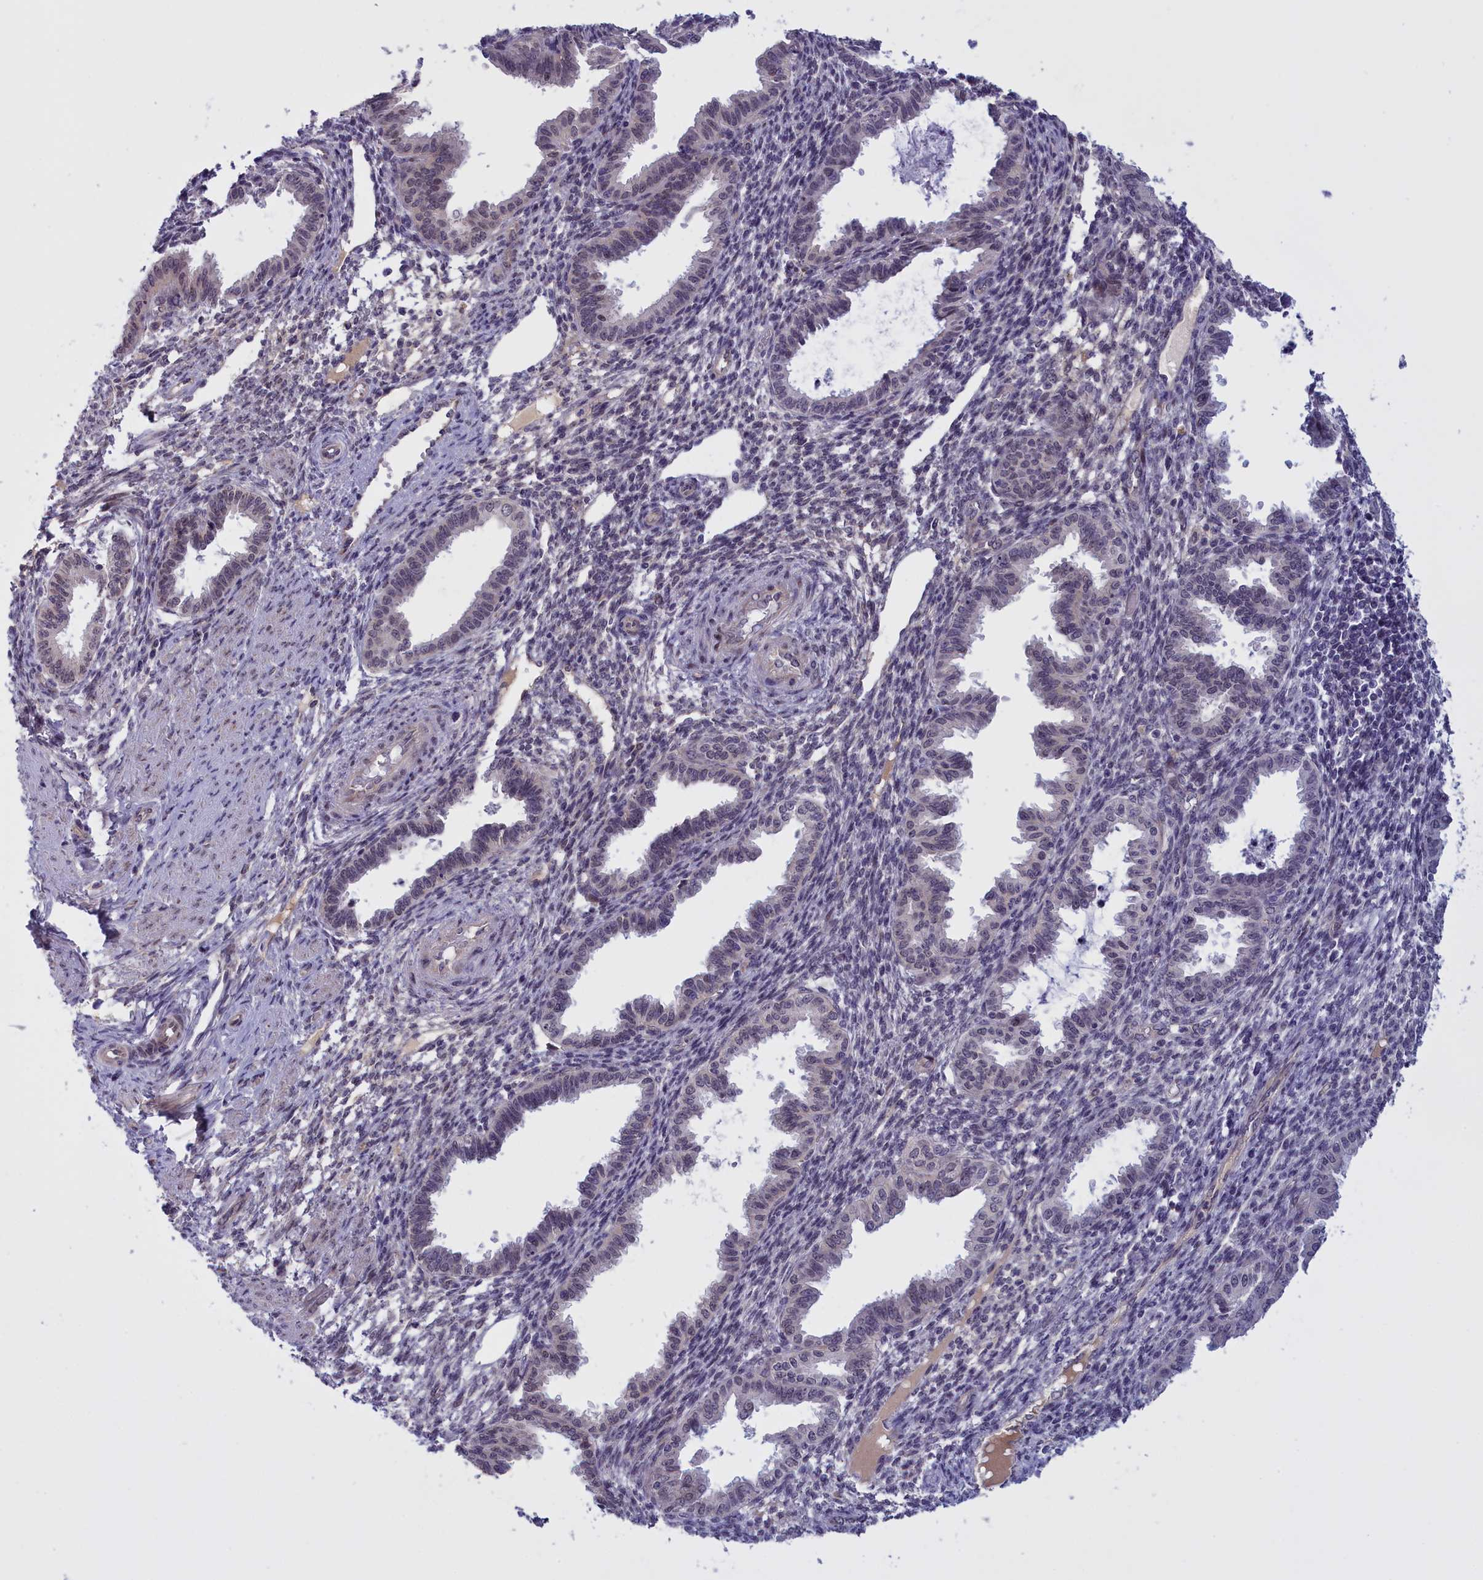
{"staining": {"intensity": "negative", "quantity": "none", "location": "none"}, "tissue": "endometrium", "cell_type": "Cells in endometrial stroma", "image_type": "normal", "snomed": [{"axis": "morphology", "description": "Normal tissue, NOS"}, {"axis": "topography", "description": "Endometrium"}], "caption": "Endometrium stained for a protein using IHC exhibits no expression cells in endometrial stroma.", "gene": "IGFALS", "patient": {"sex": "female", "age": 33}}